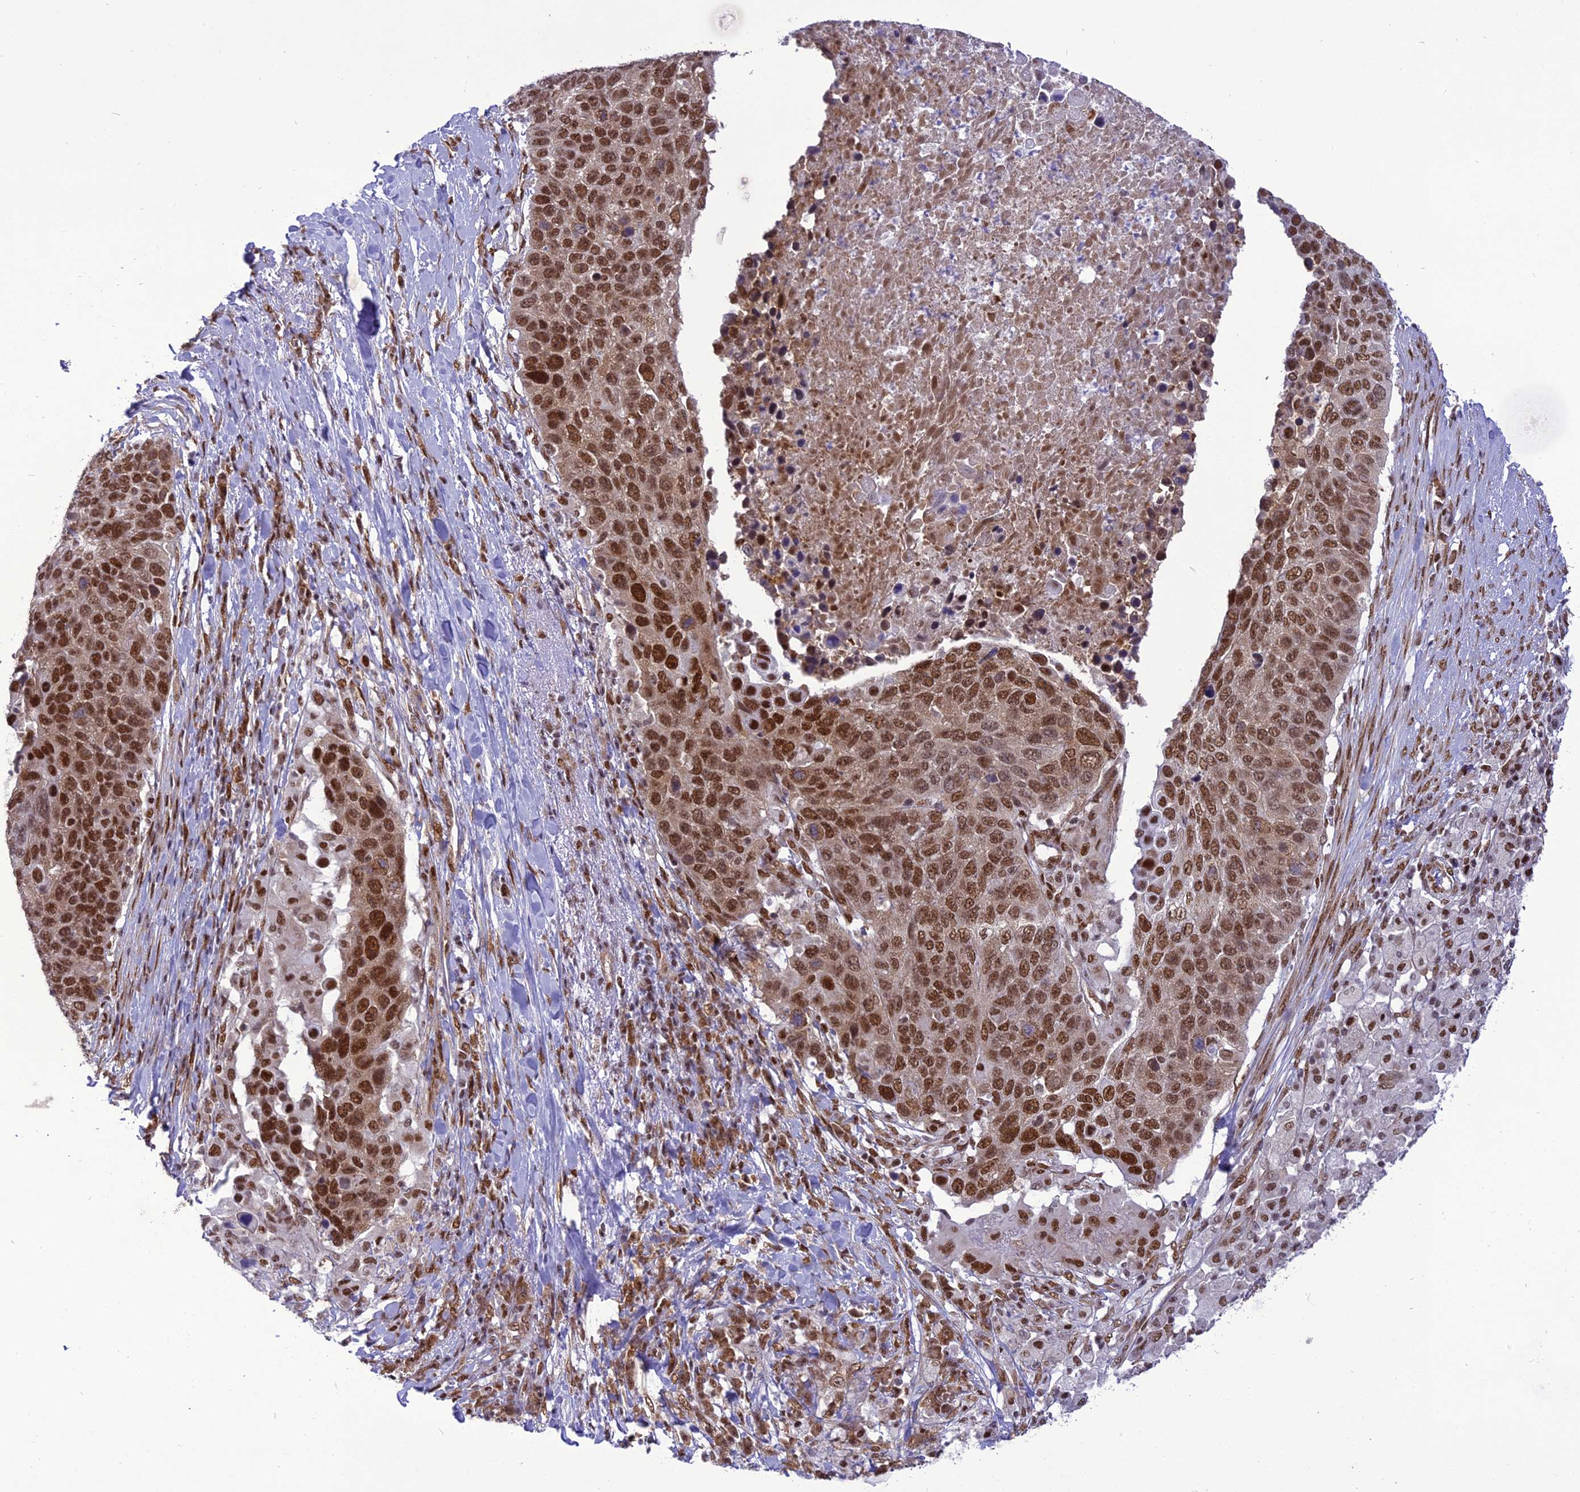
{"staining": {"intensity": "moderate", "quantity": ">75%", "location": "nuclear"}, "tissue": "lung cancer", "cell_type": "Tumor cells", "image_type": "cancer", "snomed": [{"axis": "morphology", "description": "Normal tissue, NOS"}, {"axis": "morphology", "description": "Squamous cell carcinoma, NOS"}, {"axis": "topography", "description": "Lymph node"}, {"axis": "topography", "description": "Lung"}], "caption": "Tumor cells exhibit medium levels of moderate nuclear expression in about >75% of cells in human squamous cell carcinoma (lung). (DAB (3,3'-diaminobenzidine) = brown stain, brightfield microscopy at high magnification).", "gene": "DDX1", "patient": {"sex": "male", "age": 66}}